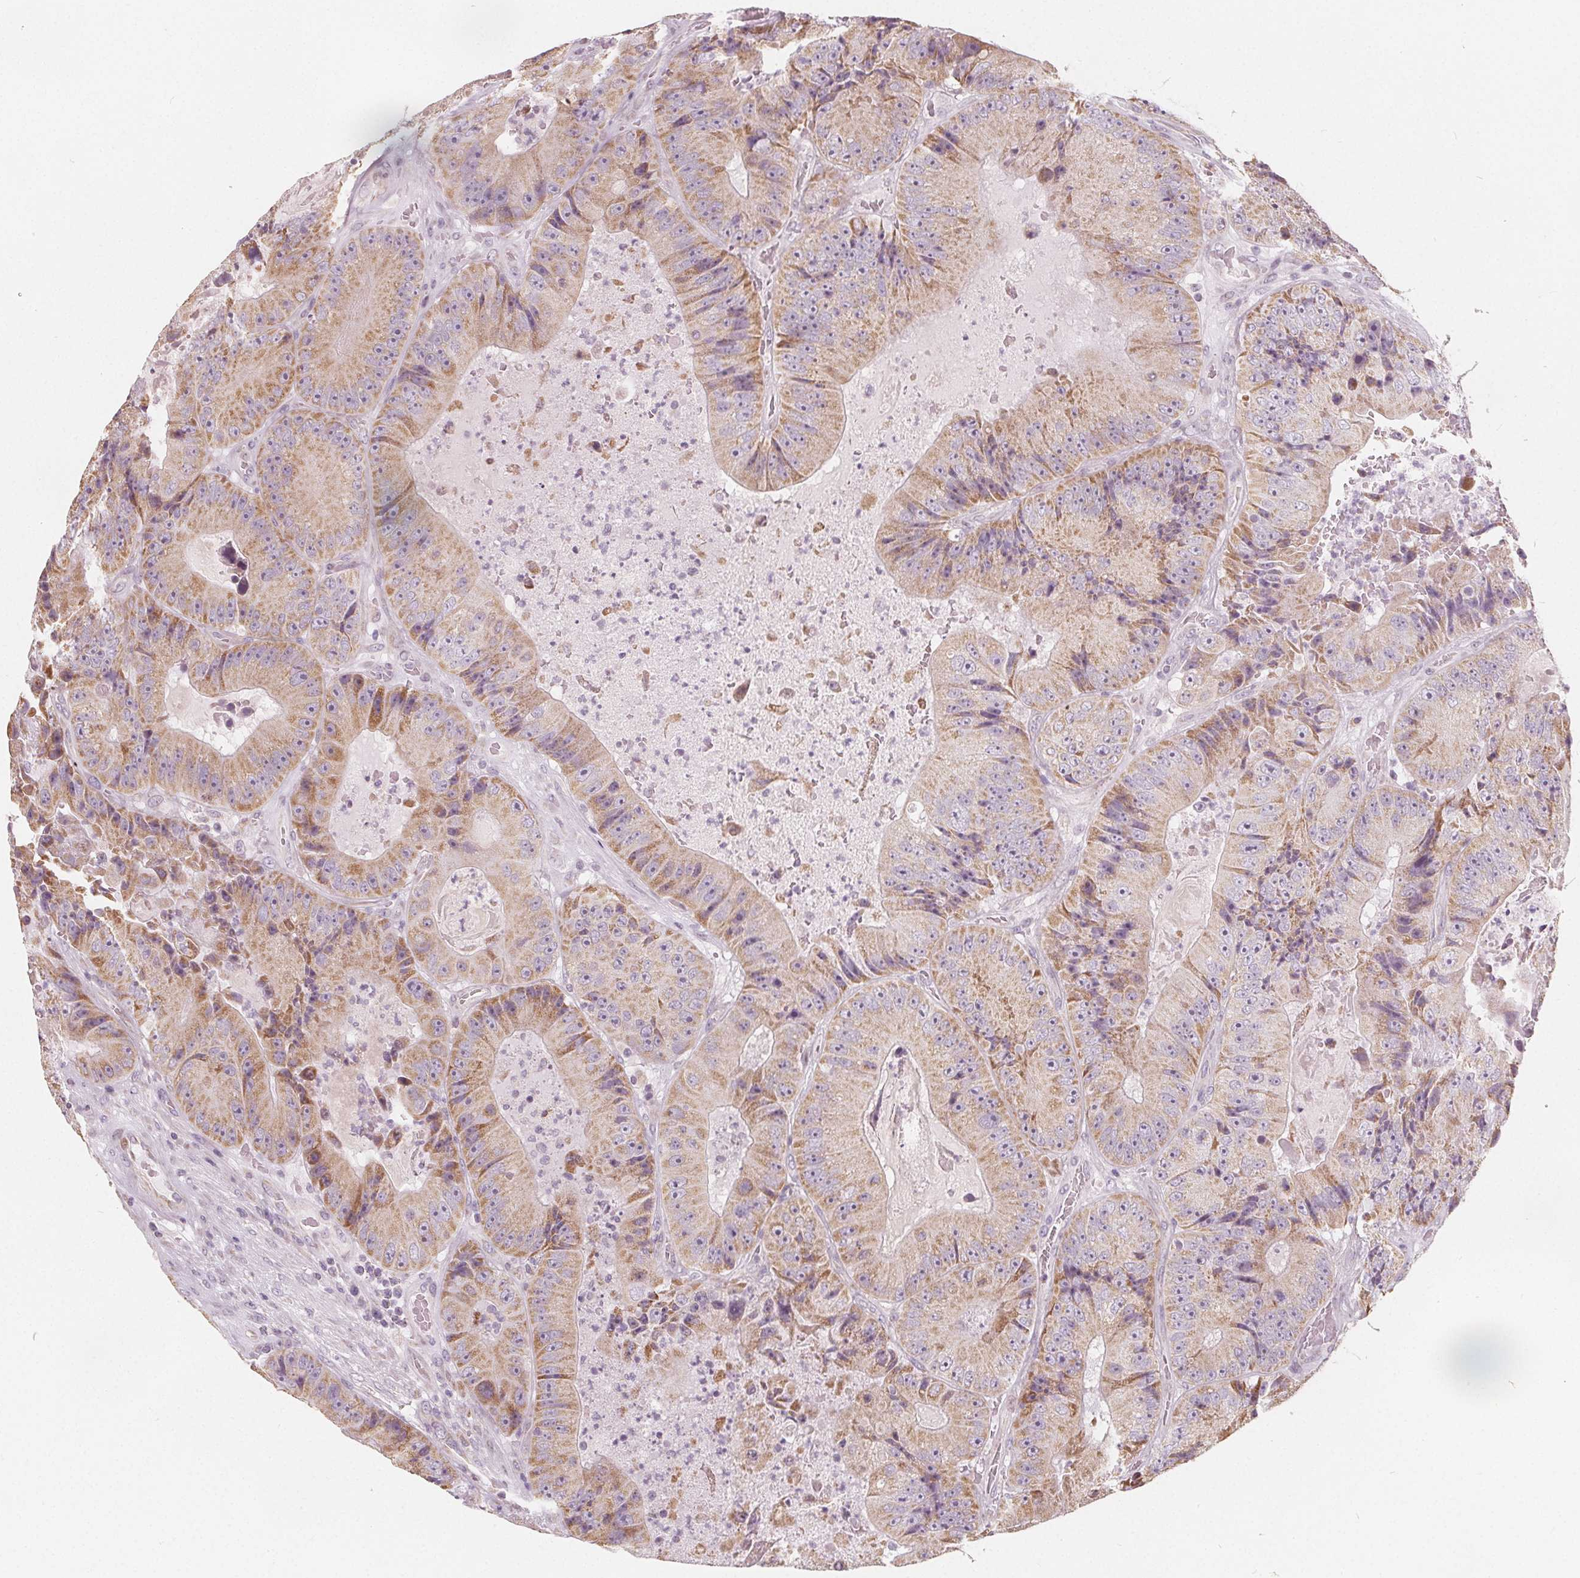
{"staining": {"intensity": "moderate", "quantity": ">75%", "location": "cytoplasmic/membranous"}, "tissue": "colorectal cancer", "cell_type": "Tumor cells", "image_type": "cancer", "snomed": [{"axis": "morphology", "description": "Adenocarcinoma, NOS"}, {"axis": "topography", "description": "Colon"}], "caption": "Colorectal cancer stained for a protein (brown) displays moderate cytoplasmic/membranous positive expression in about >75% of tumor cells.", "gene": "NUP210L", "patient": {"sex": "female", "age": 86}}